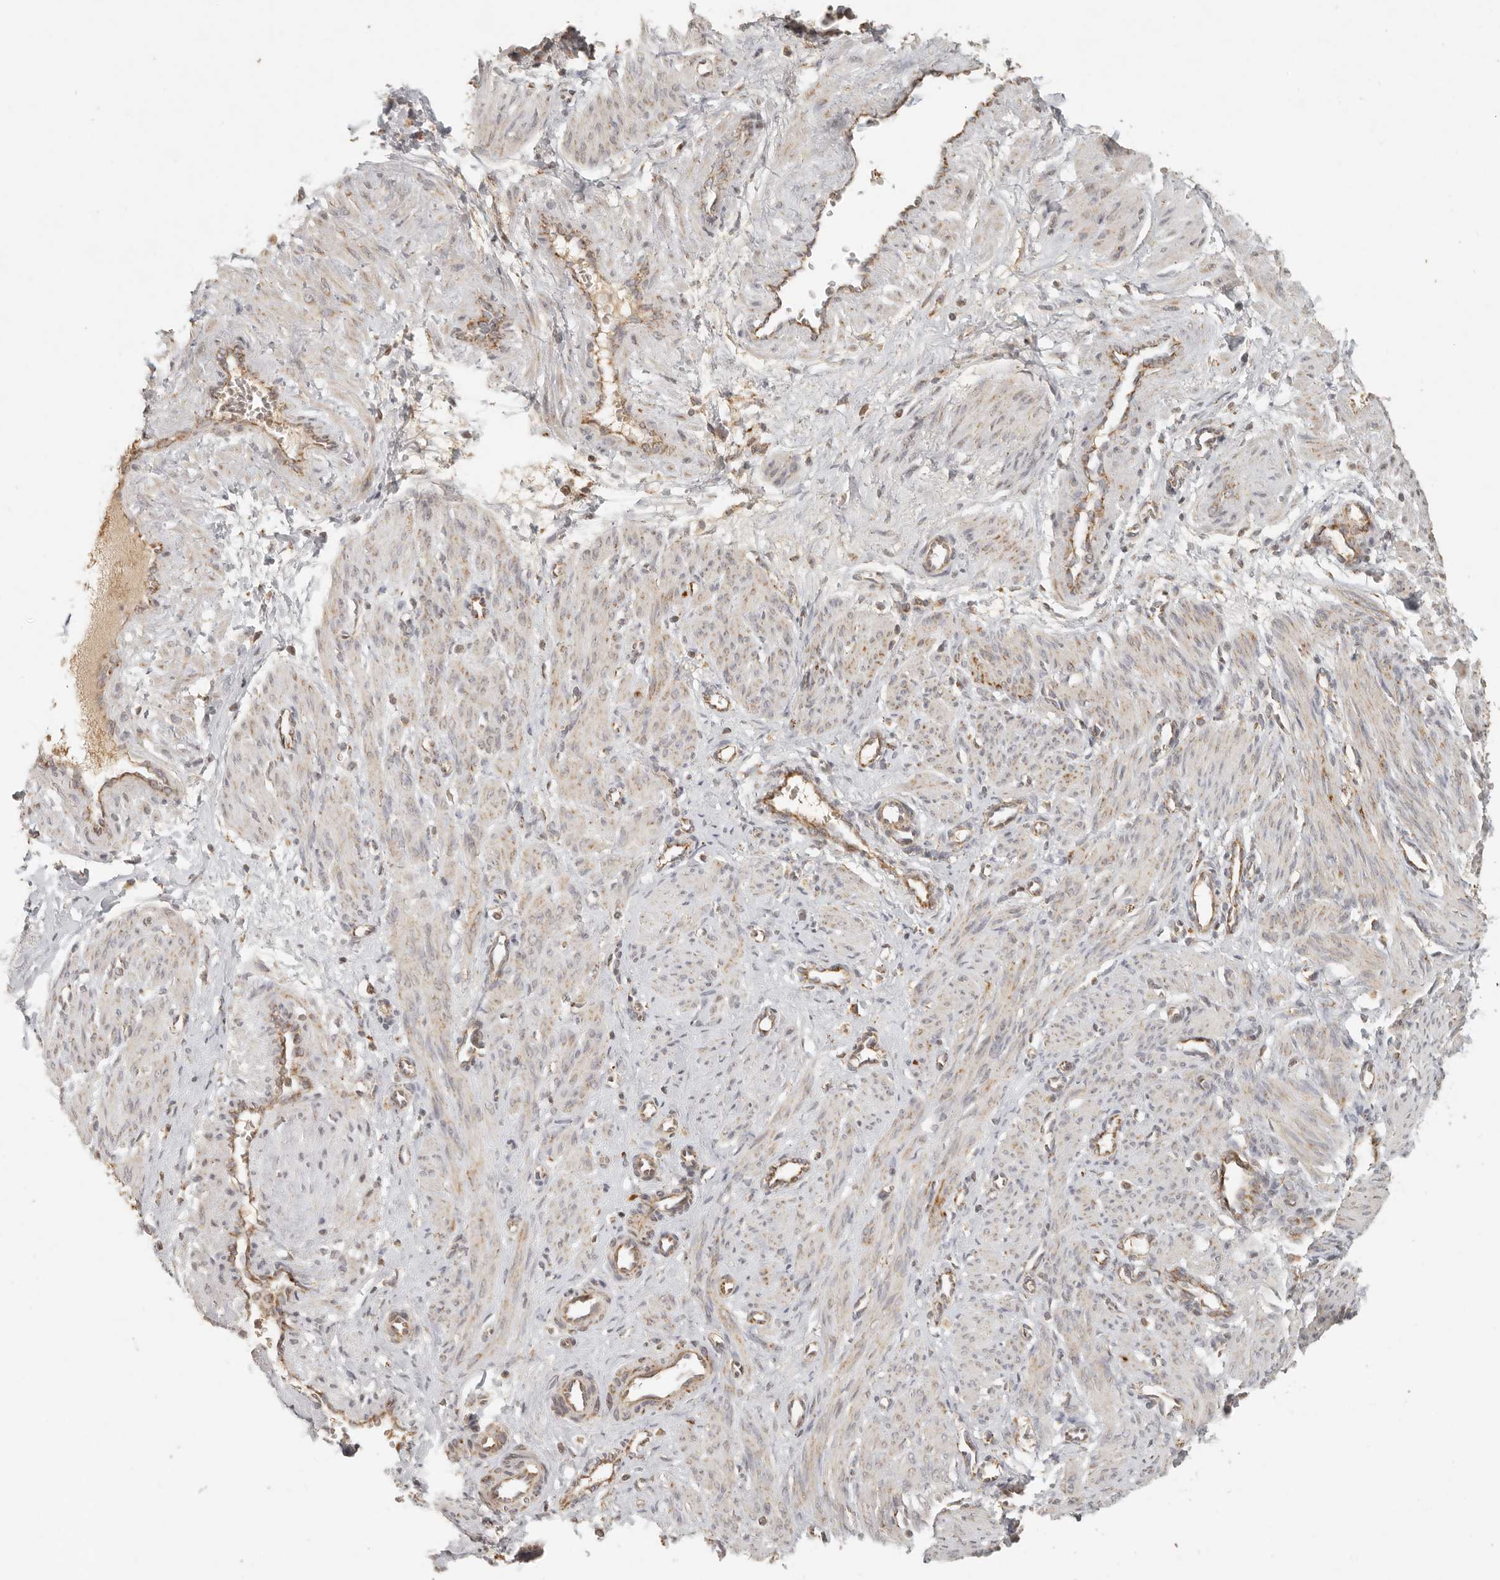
{"staining": {"intensity": "weak", "quantity": "<25%", "location": "cytoplasmic/membranous"}, "tissue": "smooth muscle", "cell_type": "Smooth muscle cells", "image_type": "normal", "snomed": [{"axis": "morphology", "description": "Normal tissue, NOS"}, {"axis": "topography", "description": "Endometrium"}], "caption": "Protein analysis of benign smooth muscle demonstrates no significant staining in smooth muscle cells.", "gene": "MRPL55", "patient": {"sex": "female", "age": 33}}